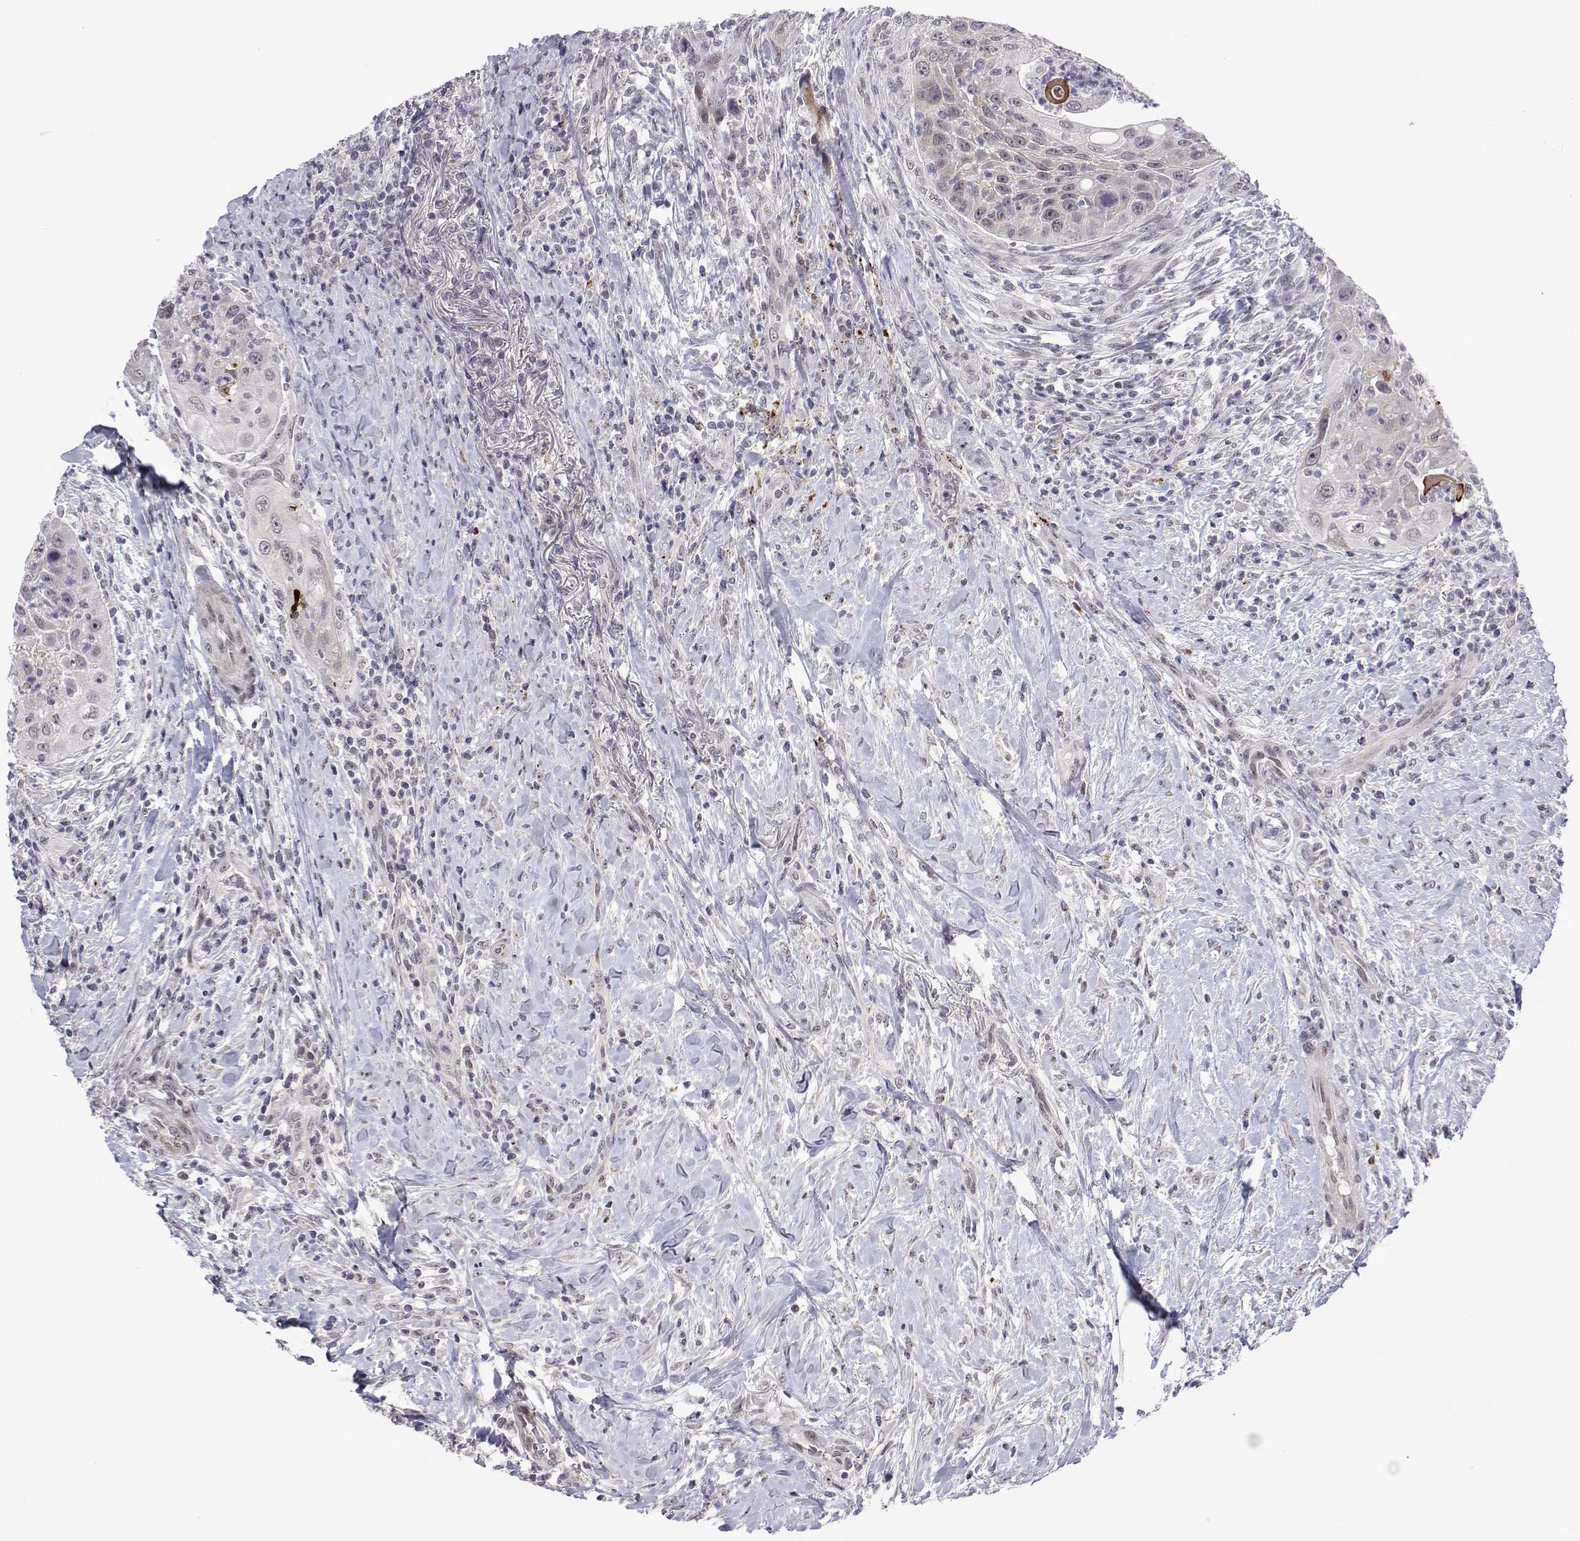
{"staining": {"intensity": "weak", "quantity": "<25%", "location": "cytoplasmic/membranous"}, "tissue": "head and neck cancer", "cell_type": "Tumor cells", "image_type": "cancer", "snomed": [{"axis": "morphology", "description": "Squamous cell carcinoma, NOS"}, {"axis": "topography", "description": "Head-Neck"}], "caption": "An immunohistochemistry (IHC) image of head and neck cancer (squamous cell carcinoma) is shown. There is no staining in tumor cells of head and neck cancer (squamous cell carcinoma).", "gene": "EFCAB3", "patient": {"sex": "male", "age": 69}}